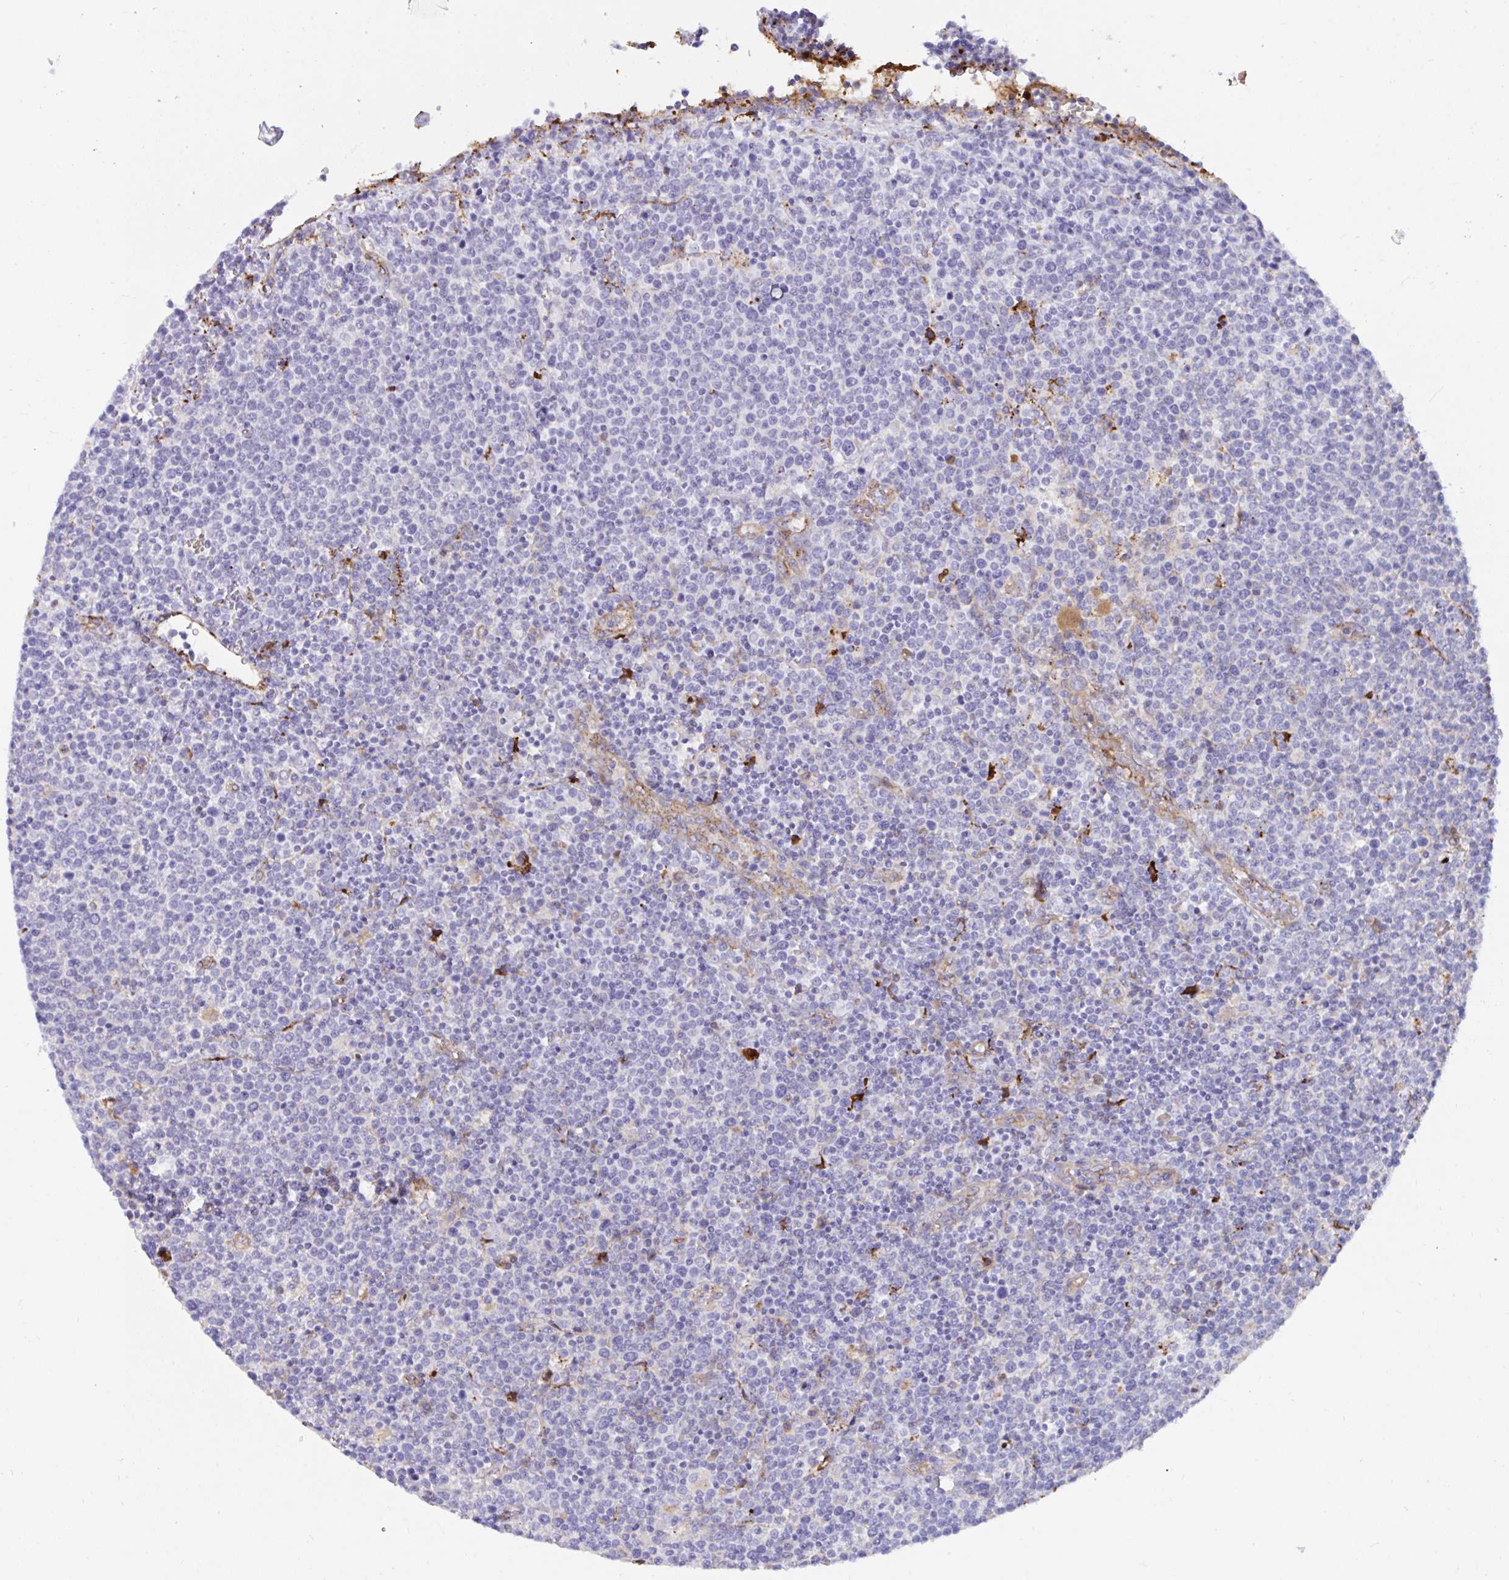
{"staining": {"intensity": "negative", "quantity": "none", "location": "none"}, "tissue": "lymphoma", "cell_type": "Tumor cells", "image_type": "cancer", "snomed": [{"axis": "morphology", "description": "Malignant lymphoma, non-Hodgkin's type, High grade"}, {"axis": "topography", "description": "Lymph node"}], "caption": "Tumor cells show no significant expression in lymphoma.", "gene": "F2", "patient": {"sex": "male", "age": 61}}